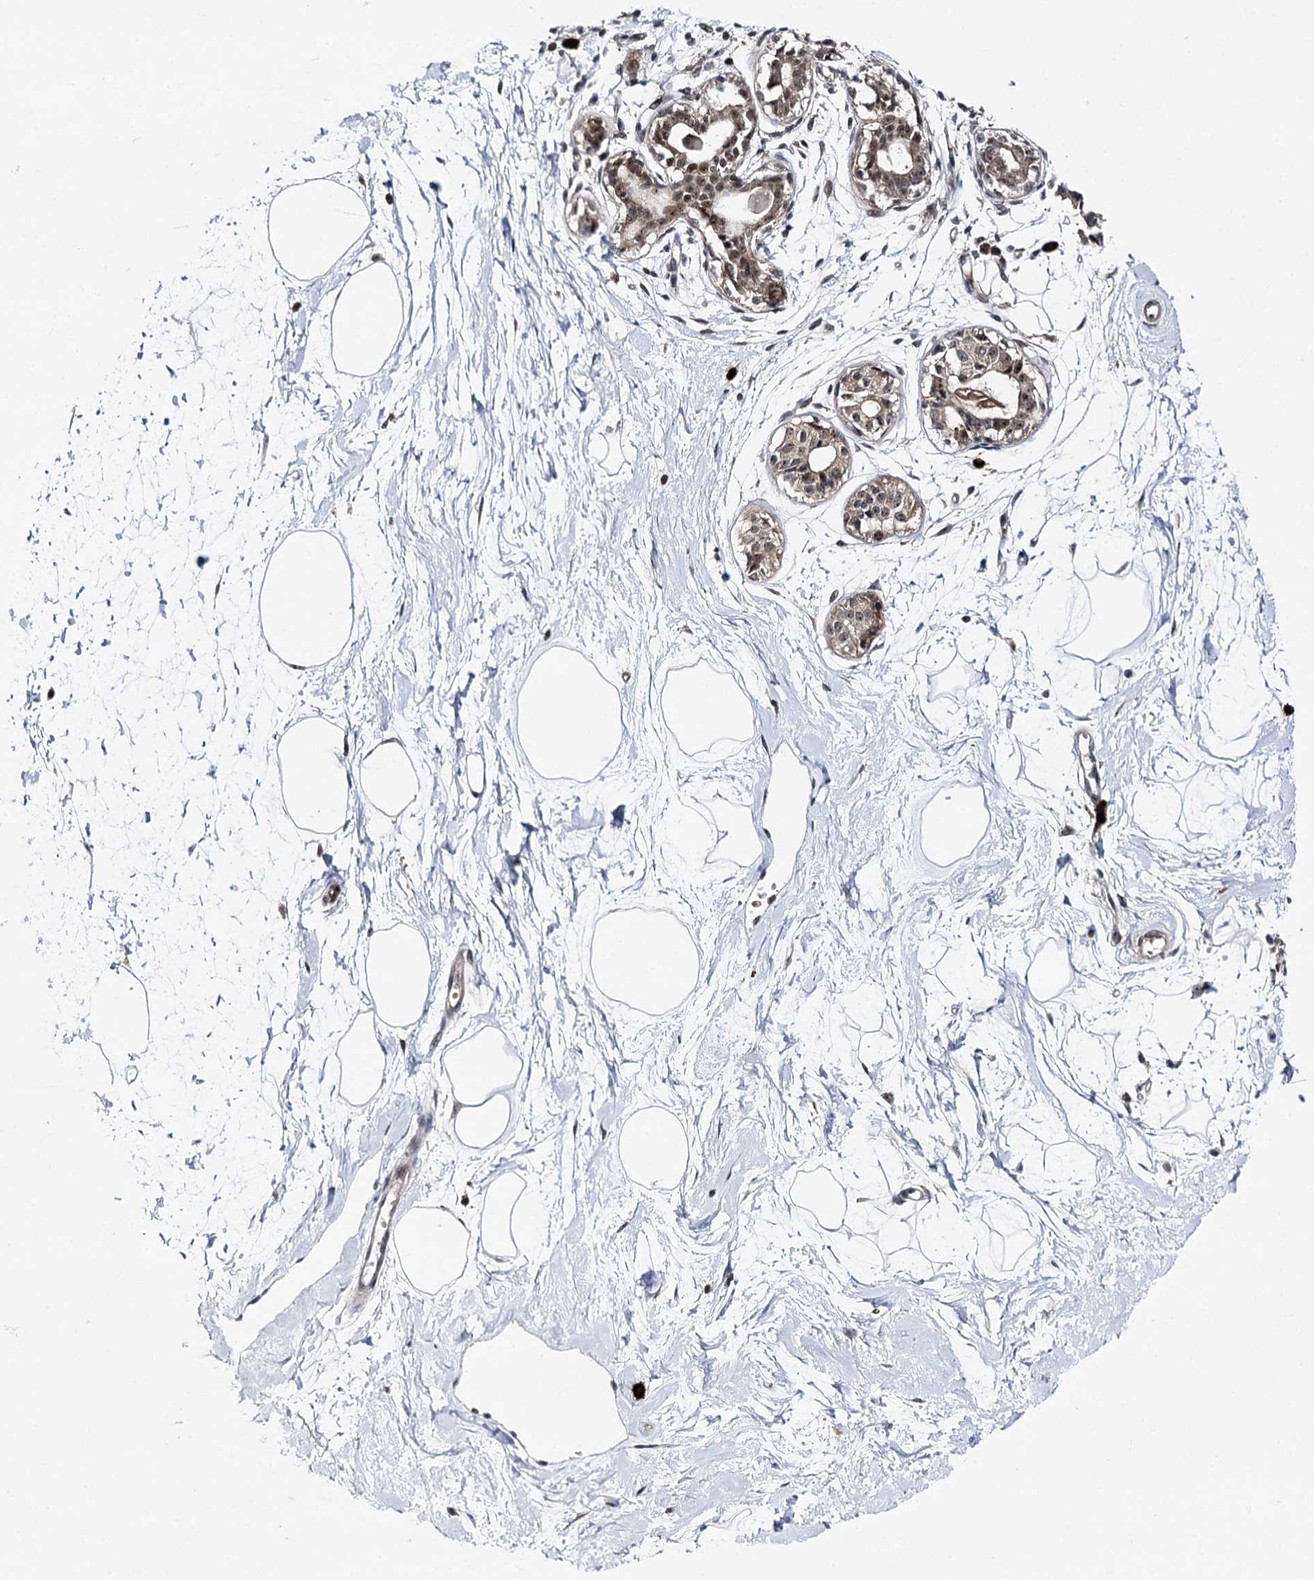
{"staining": {"intensity": "moderate", "quantity": ">75%", "location": "nuclear"}, "tissue": "breast", "cell_type": "Adipocytes", "image_type": "normal", "snomed": [{"axis": "morphology", "description": "Normal tissue, NOS"}, {"axis": "topography", "description": "Breast"}], "caption": "This photomicrograph reveals immunohistochemistry (IHC) staining of unremarkable human breast, with medium moderate nuclear expression in about >75% of adipocytes.", "gene": "BUD13", "patient": {"sex": "female", "age": 45}}